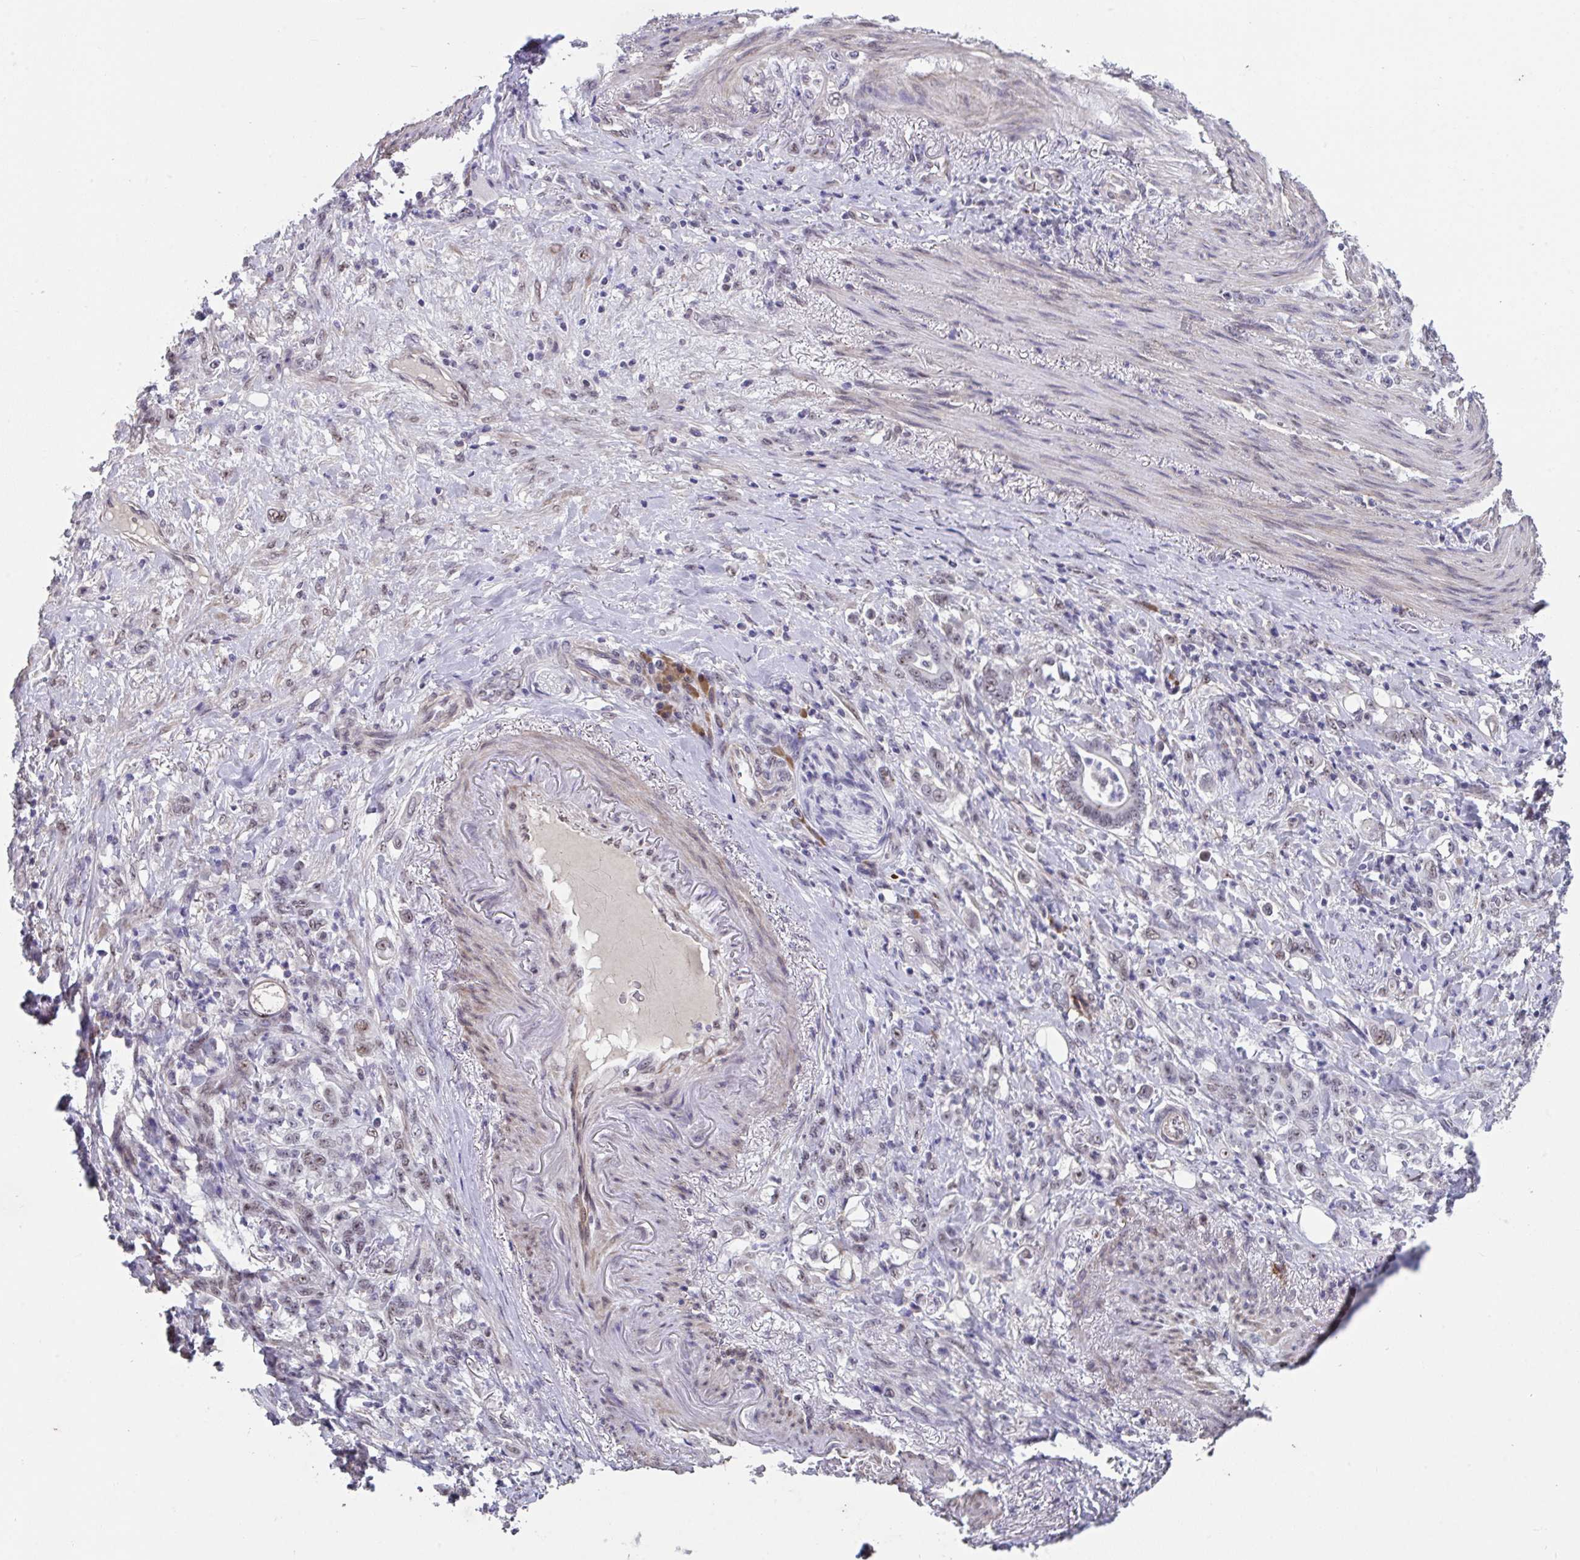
{"staining": {"intensity": "negative", "quantity": "none", "location": "none"}, "tissue": "stomach cancer", "cell_type": "Tumor cells", "image_type": "cancer", "snomed": [{"axis": "morphology", "description": "Adenocarcinoma, NOS"}, {"axis": "topography", "description": "Stomach"}], "caption": "The micrograph reveals no significant positivity in tumor cells of stomach cancer. Nuclei are stained in blue.", "gene": "RBBP6", "patient": {"sex": "female", "age": 79}}